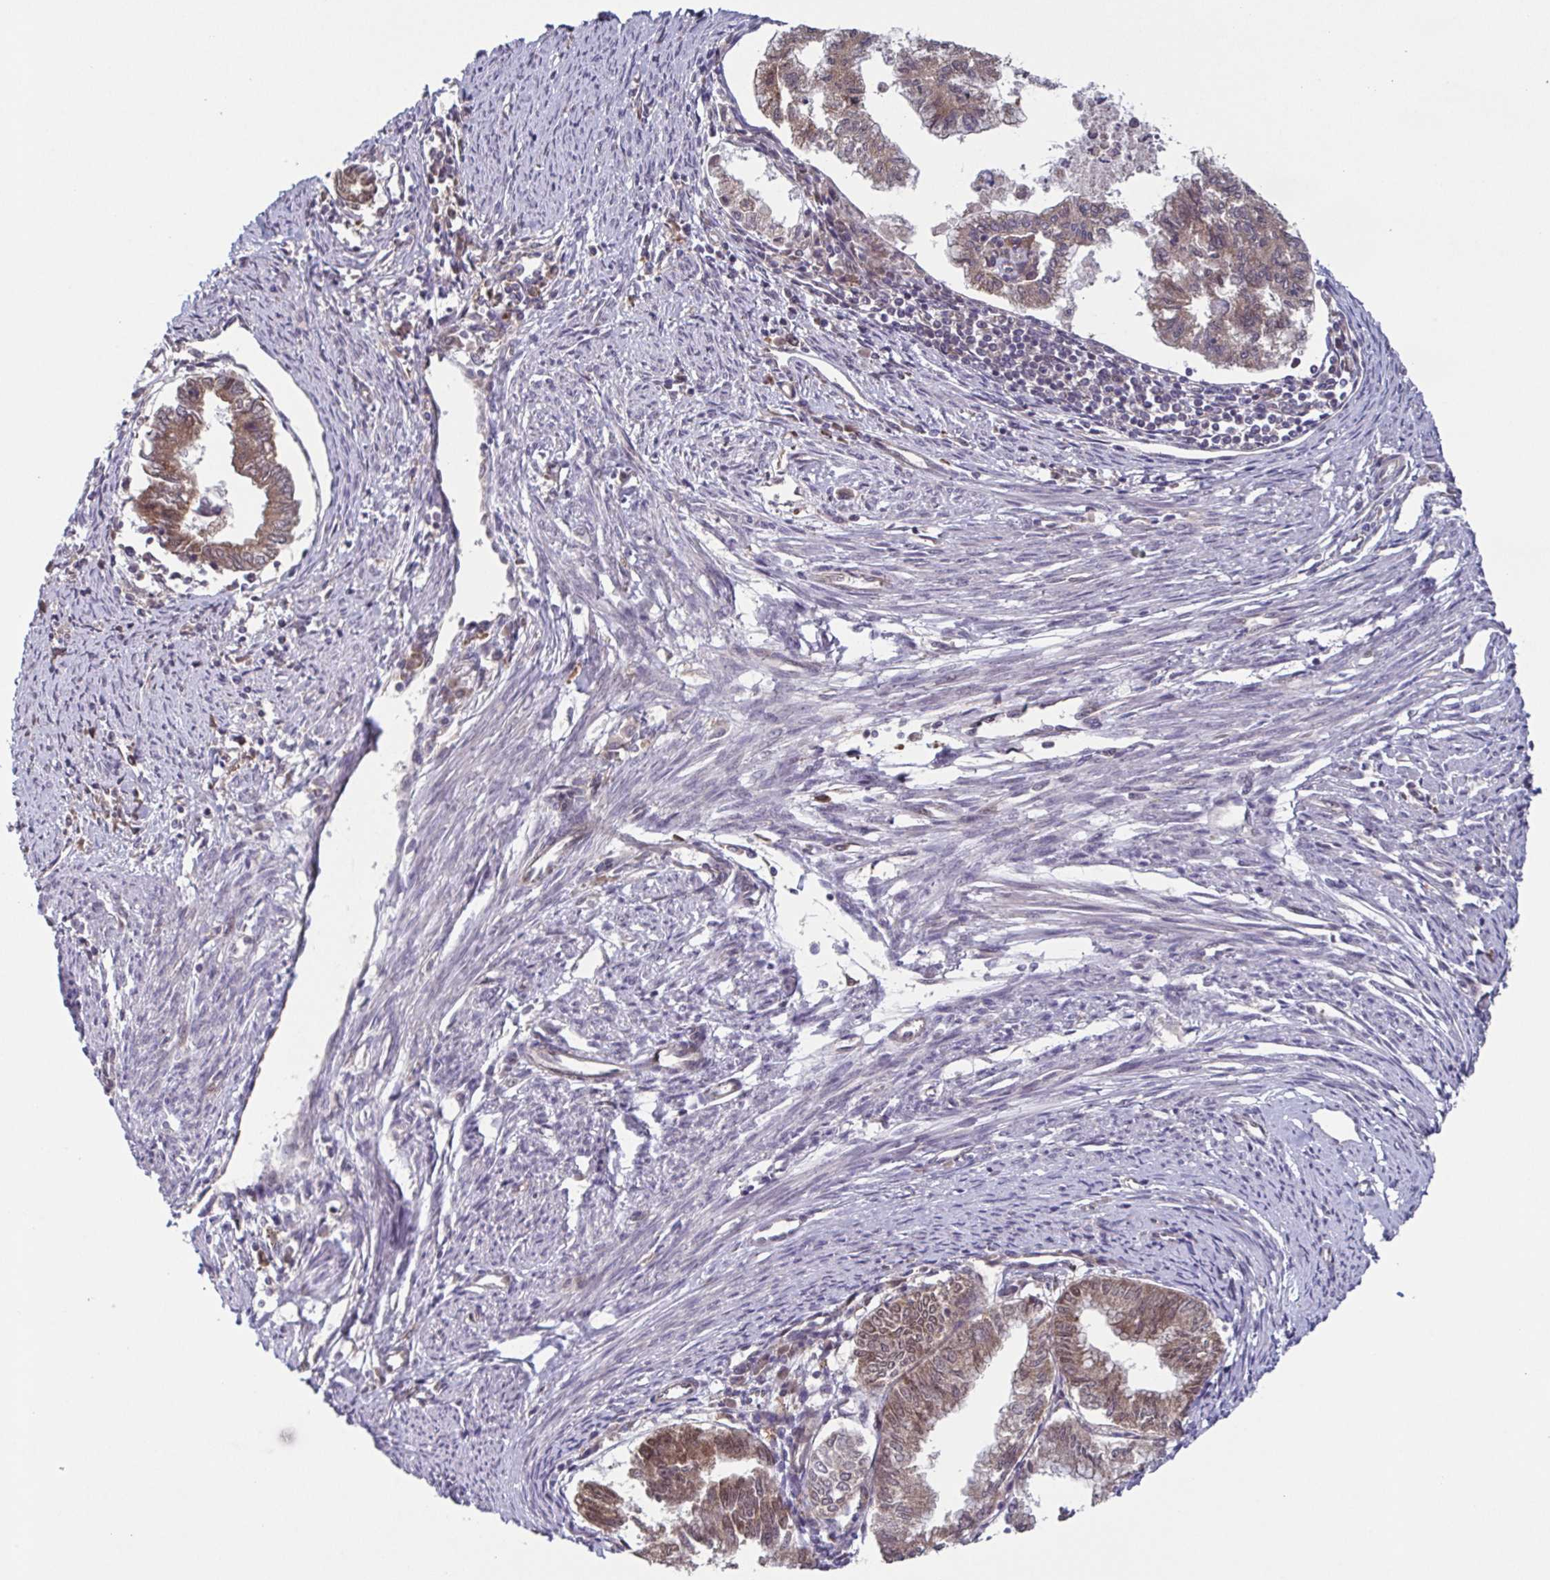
{"staining": {"intensity": "weak", "quantity": ">75%", "location": "cytoplasmic/membranous"}, "tissue": "endometrial cancer", "cell_type": "Tumor cells", "image_type": "cancer", "snomed": [{"axis": "morphology", "description": "Adenocarcinoma, NOS"}, {"axis": "topography", "description": "Endometrium"}], "caption": "A brown stain labels weak cytoplasmic/membranous staining of a protein in adenocarcinoma (endometrial) tumor cells.", "gene": "TTC19", "patient": {"sex": "female", "age": 79}}